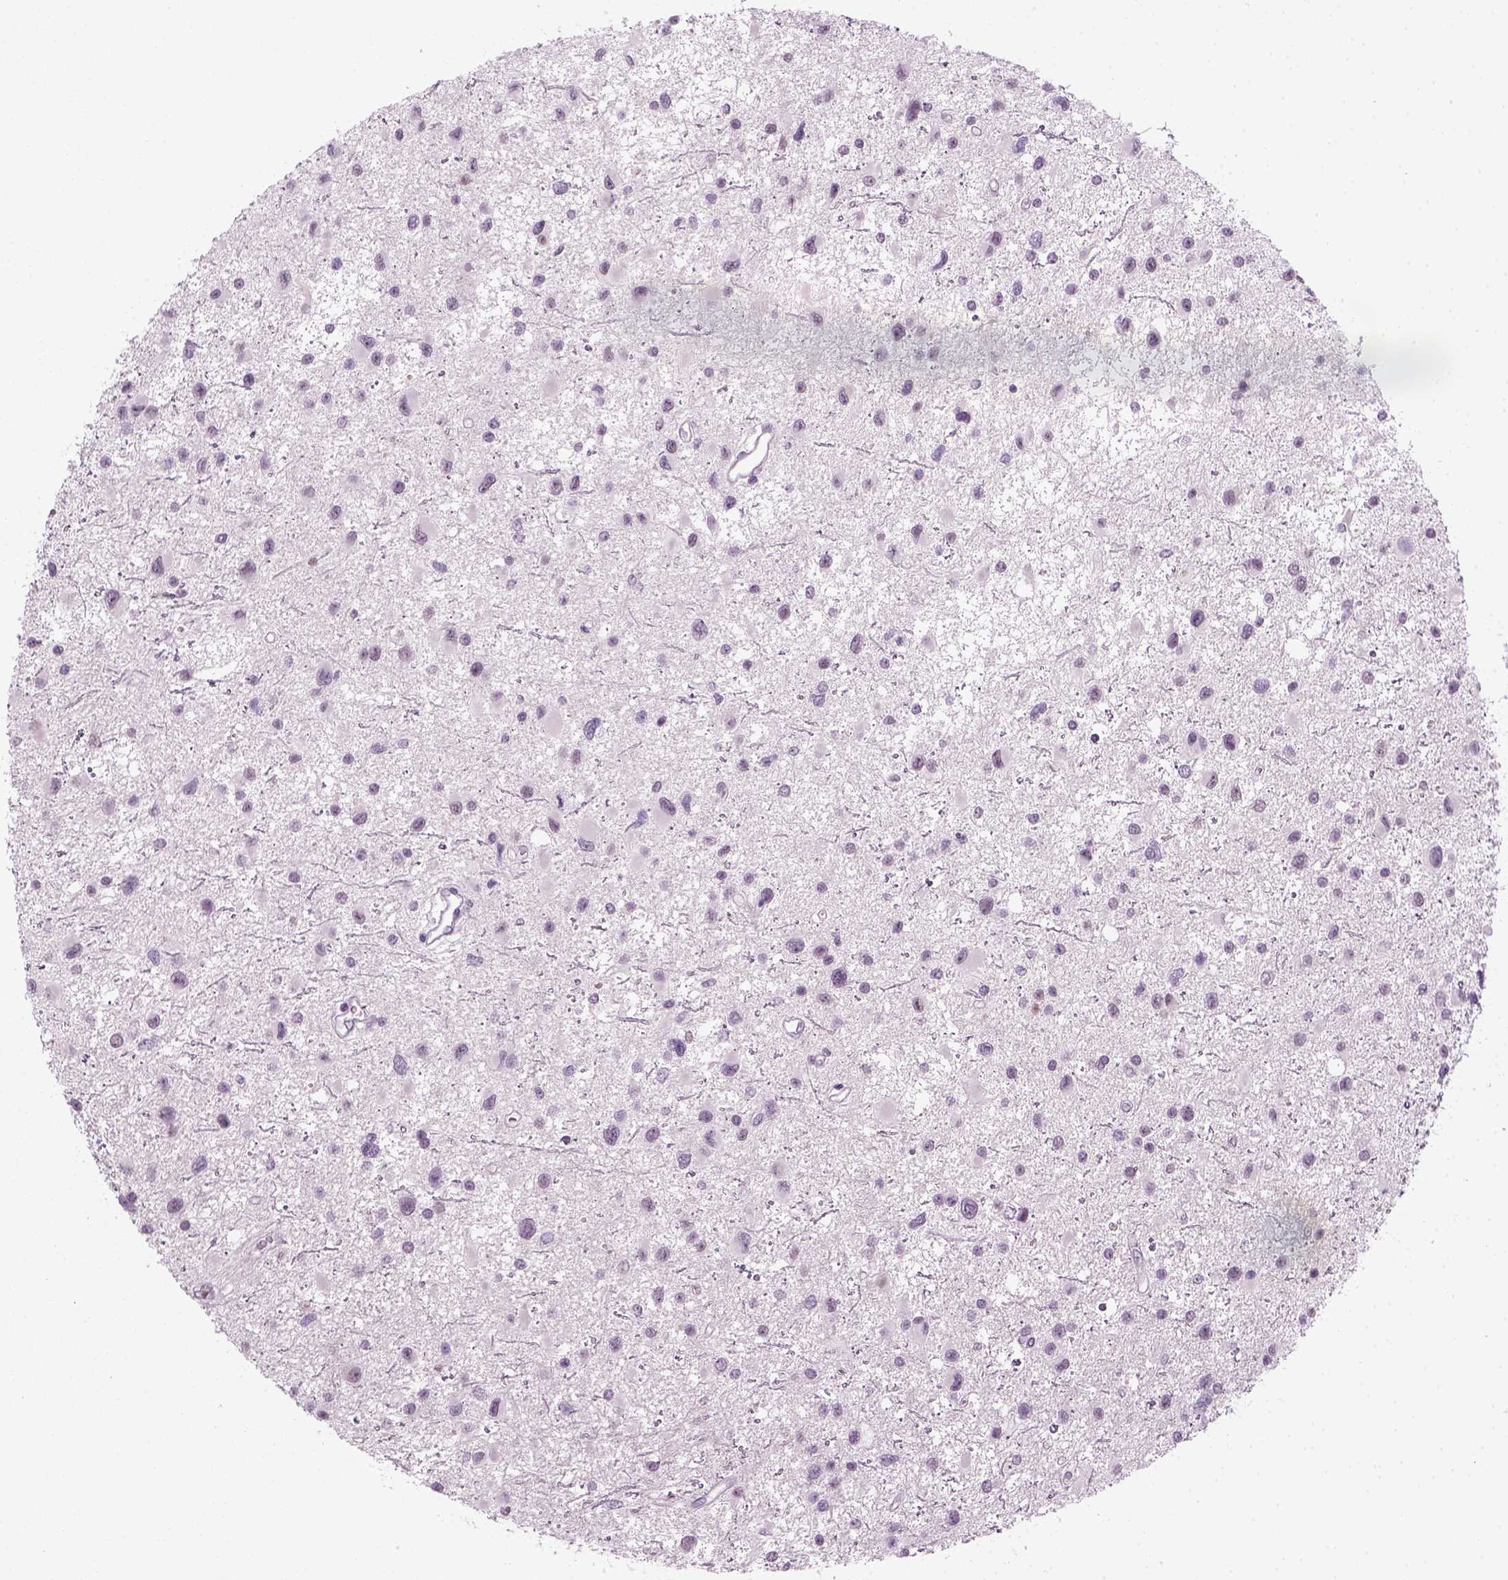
{"staining": {"intensity": "negative", "quantity": "none", "location": "none"}, "tissue": "glioma", "cell_type": "Tumor cells", "image_type": "cancer", "snomed": [{"axis": "morphology", "description": "Glioma, malignant, Low grade"}, {"axis": "topography", "description": "Brain"}], "caption": "The immunohistochemistry (IHC) histopathology image has no significant expression in tumor cells of glioma tissue.", "gene": "KRT75", "patient": {"sex": "female", "age": 32}}